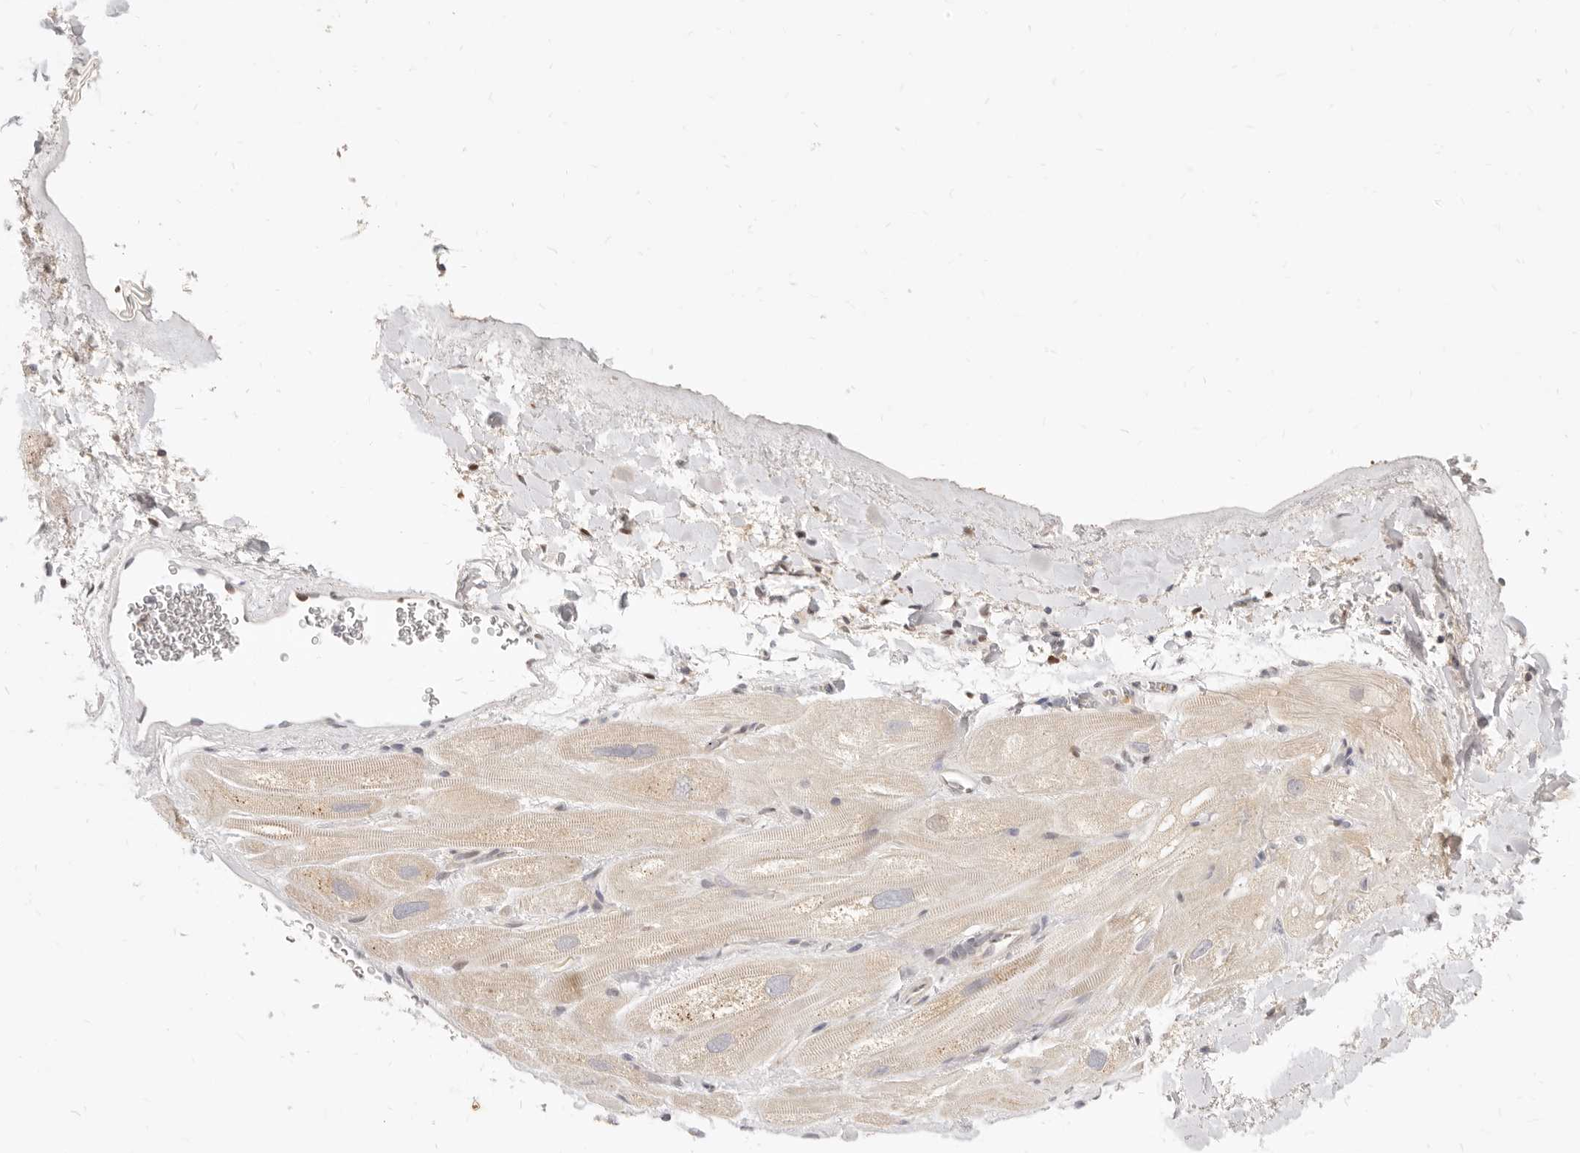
{"staining": {"intensity": "weak", "quantity": "<25%", "location": "cytoplasmic/membranous"}, "tissue": "heart muscle", "cell_type": "Cardiomyocytes", "image_type": "normal", "snomed": [{"axis": "morphology", "description": "Normal tissue, NOS"}, {"axis": "topography", "description": "Heart"}], "caption": "Immunohistochemistry histopathology image of unremarkable heart muscle stained for a protein (brown), which shows no positivity in cardiomyocytes. (DAB IHC visualized using brightfield microscopy, high magnification).", "gene": "LTB4R2", "patient": {"sex": "male", "age": 49}}